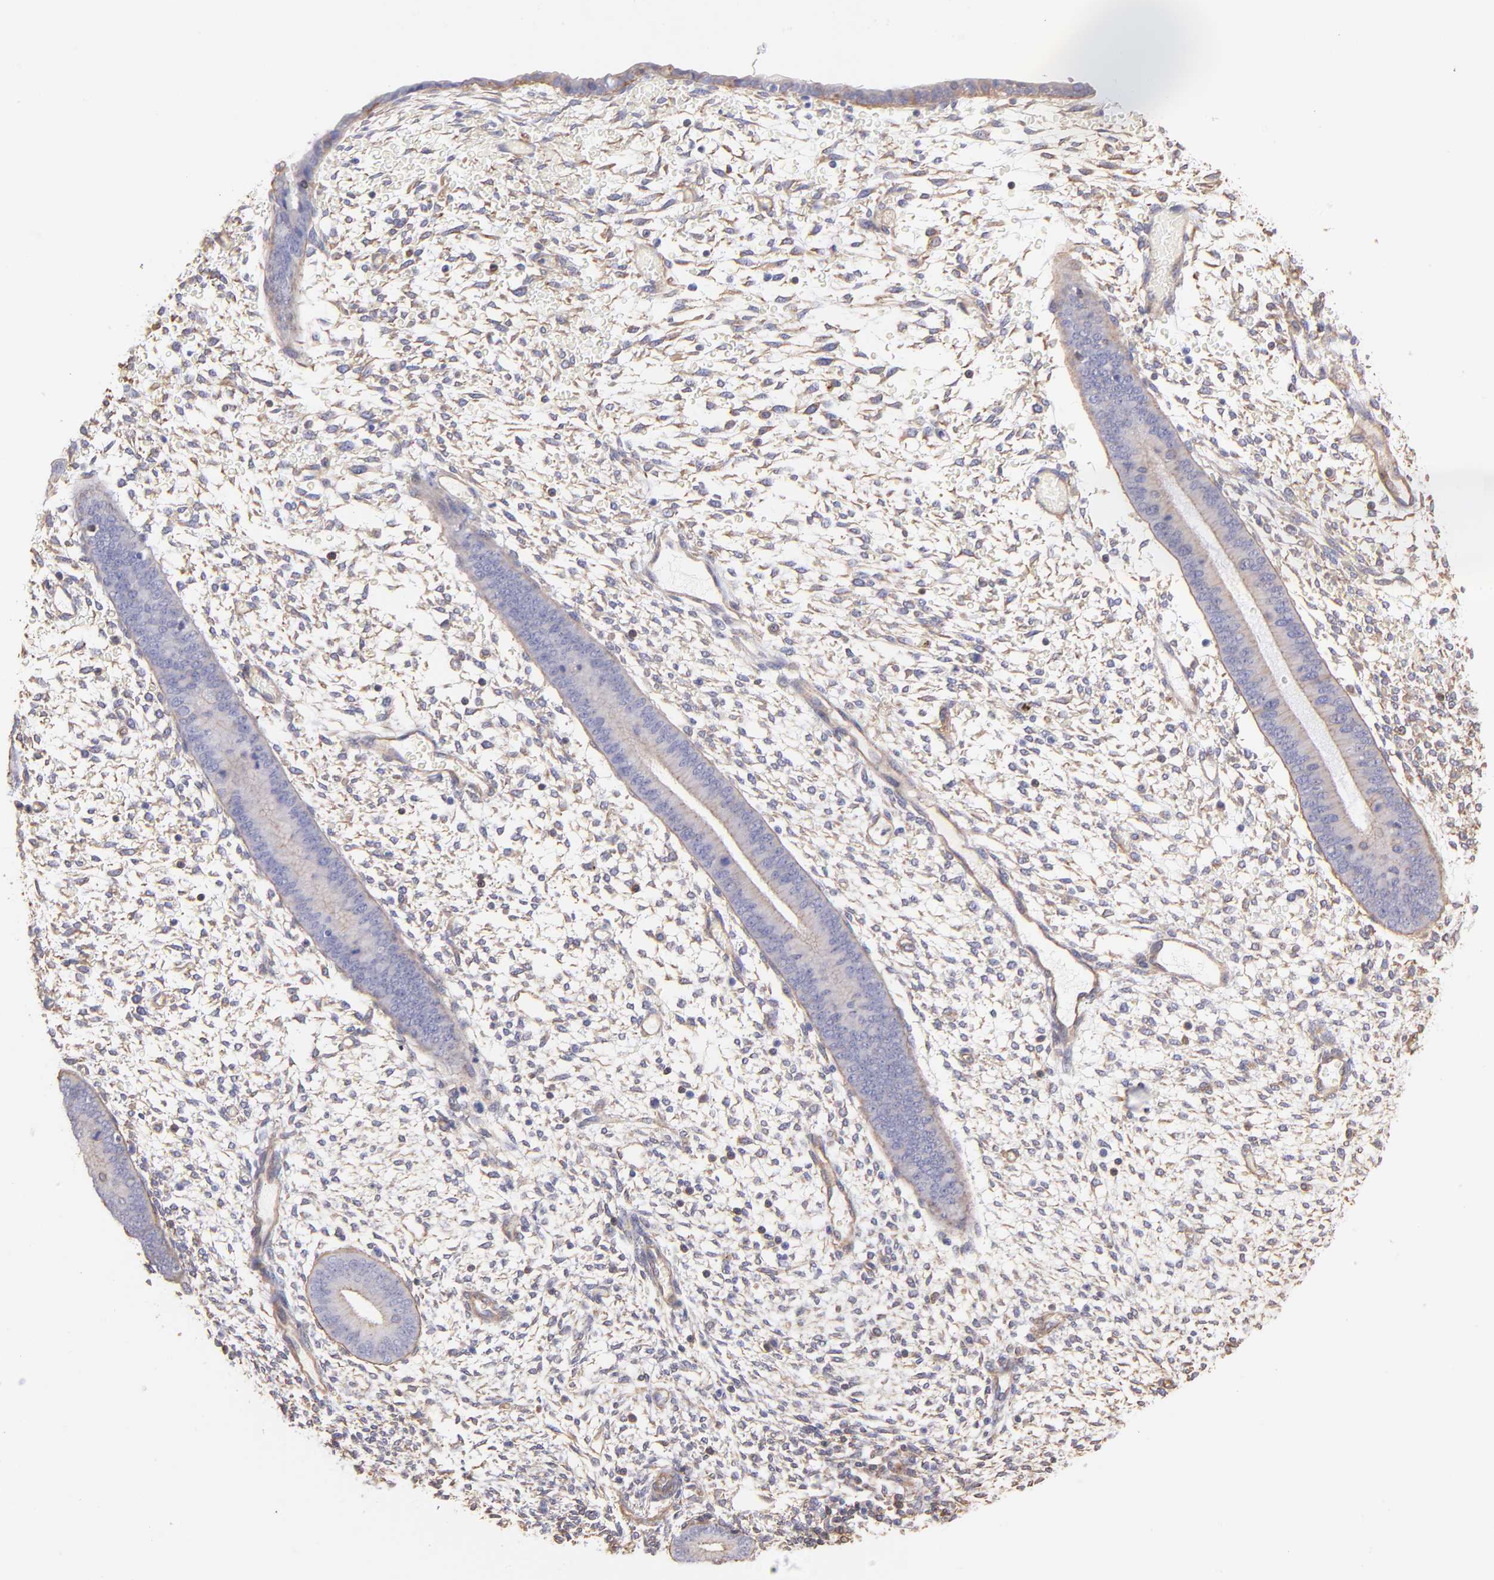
{"staining": {"intensity": "weak", "quantity": ">75%", "location": "cytoplasmic/membranous"}, "tissue": "endometrium", "cell_type": "Cells in endometrial stroma", "image_type": "normal", "snomed": [{"axis": "morphology", "description": "Normal tissue, NOS"}, {"axis": "topography", "description": "Endometrium"}], "caption": "IHC micrograph of normal endometrium: human endometrium stained using IHC demonstrates low levels of weak protein expression localized specifically in the cytoplasmic/membranous of cells in endometrial stroma, appearing as a cytoplasmic/membranous brown color.", "gene": "PLEC", "patient": {"sex": "female", "age": 42}}